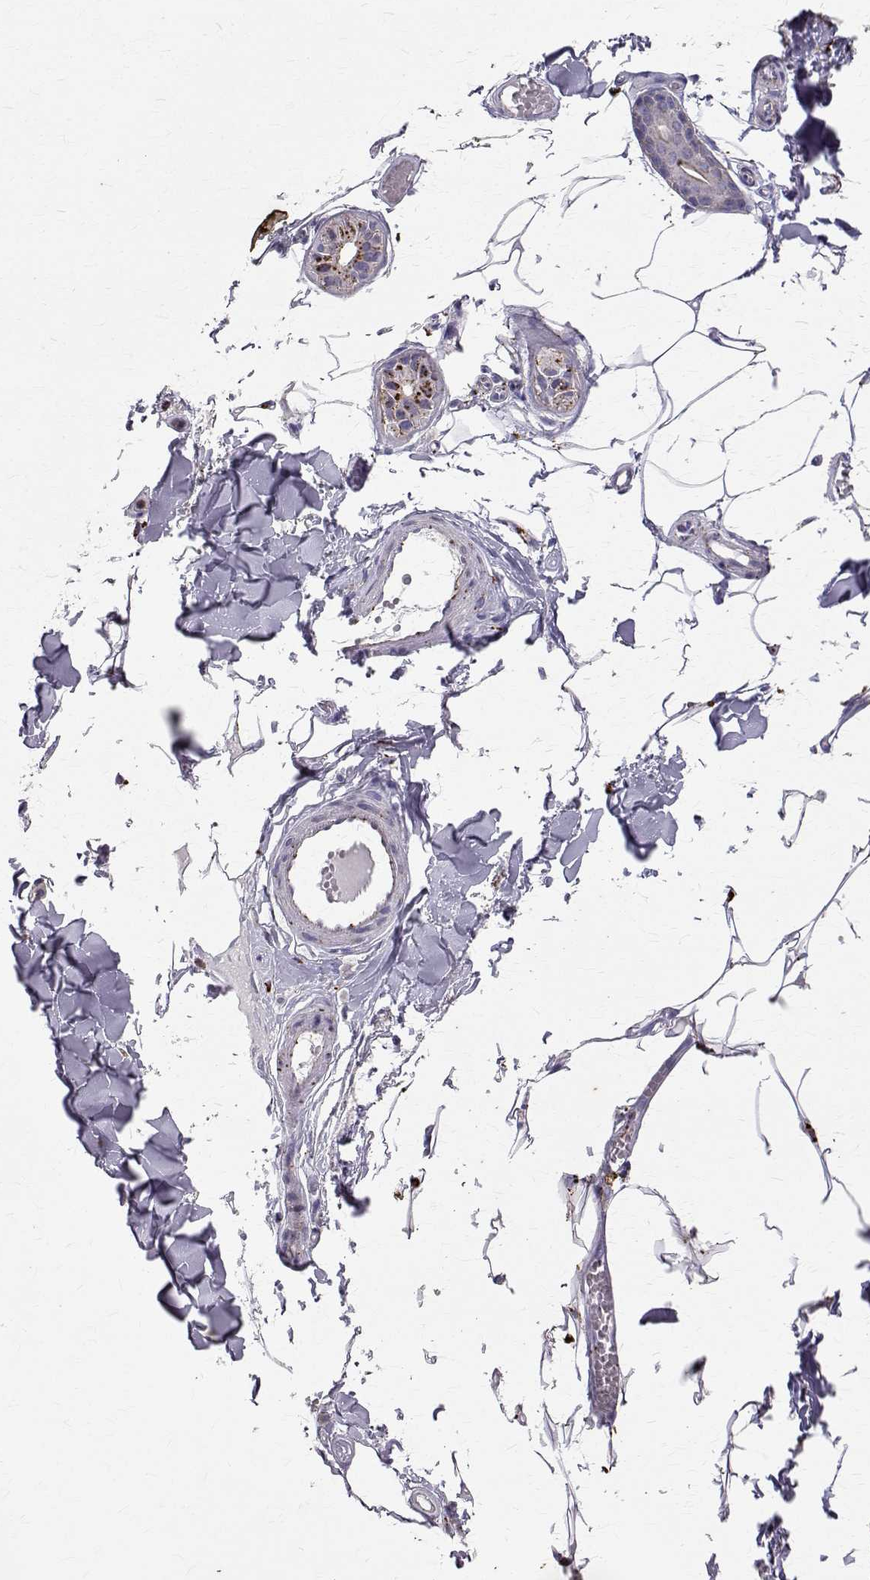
{"staining": {"intensity": "negative", "quantity": "none", "location": "none"}, "tissue": "adipose tissue", "cell_type": "Adipocytes", "image_type": "normal", "snomed": [{"axis": "morphology", "description": "Normal tissue, NOS"}, {"axis": "topography", "description": "Skin"}, {"axis": "topography", "description": "Peripheral nerve tissue"}], "caption": "Protein analysis of normal adipose tissue reveals no significant expression in adipocytes.", "gene": "TPP1", "patient": {"sex": "female", "age": 45}}